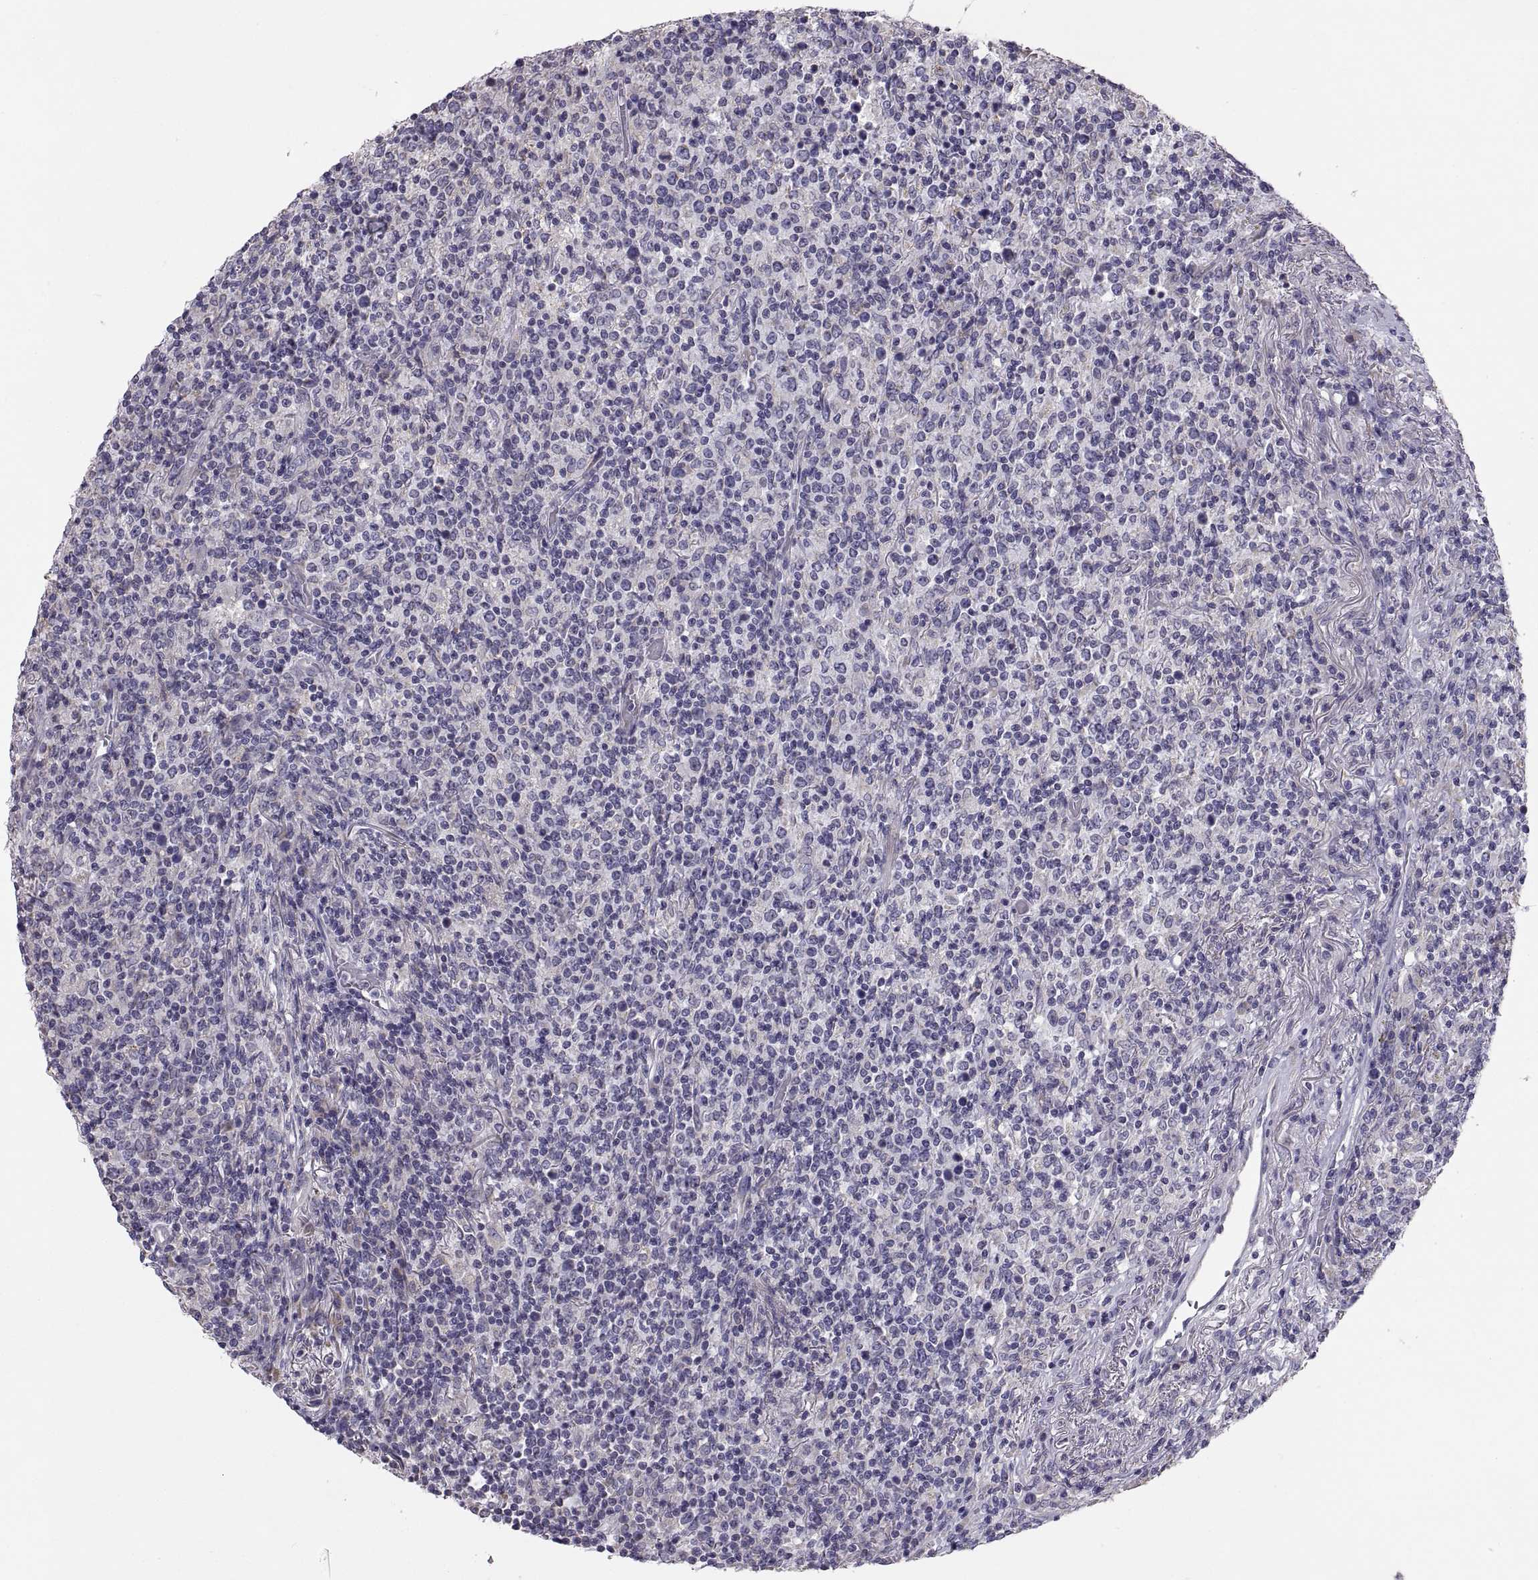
{"staining": {"intensity": "negative", "quantity": "none", "location": "none"}, "tissue": "lymphoma", "cell_type": "Tumor cells", "image_type": "cancer", "snomed": [{"axis": "morphology", "description": "Malignant lymphoma, non-Hodgkin's type, High grade"}, {"axis": "topography", "description": "Lung"}], "caption": "A high-resolution histopathology image shows immunohistochemistry (IHC) staining of lymphoma, which demonstrates no significant staining in tumor cells. (Stains: DAB immunohistochemistry with hematoxylin counter stain, Microscopy: brightfield microscopy at high magnification).", "gene": "TNNC1", "patient": {"sex": "male", "age": 79}}